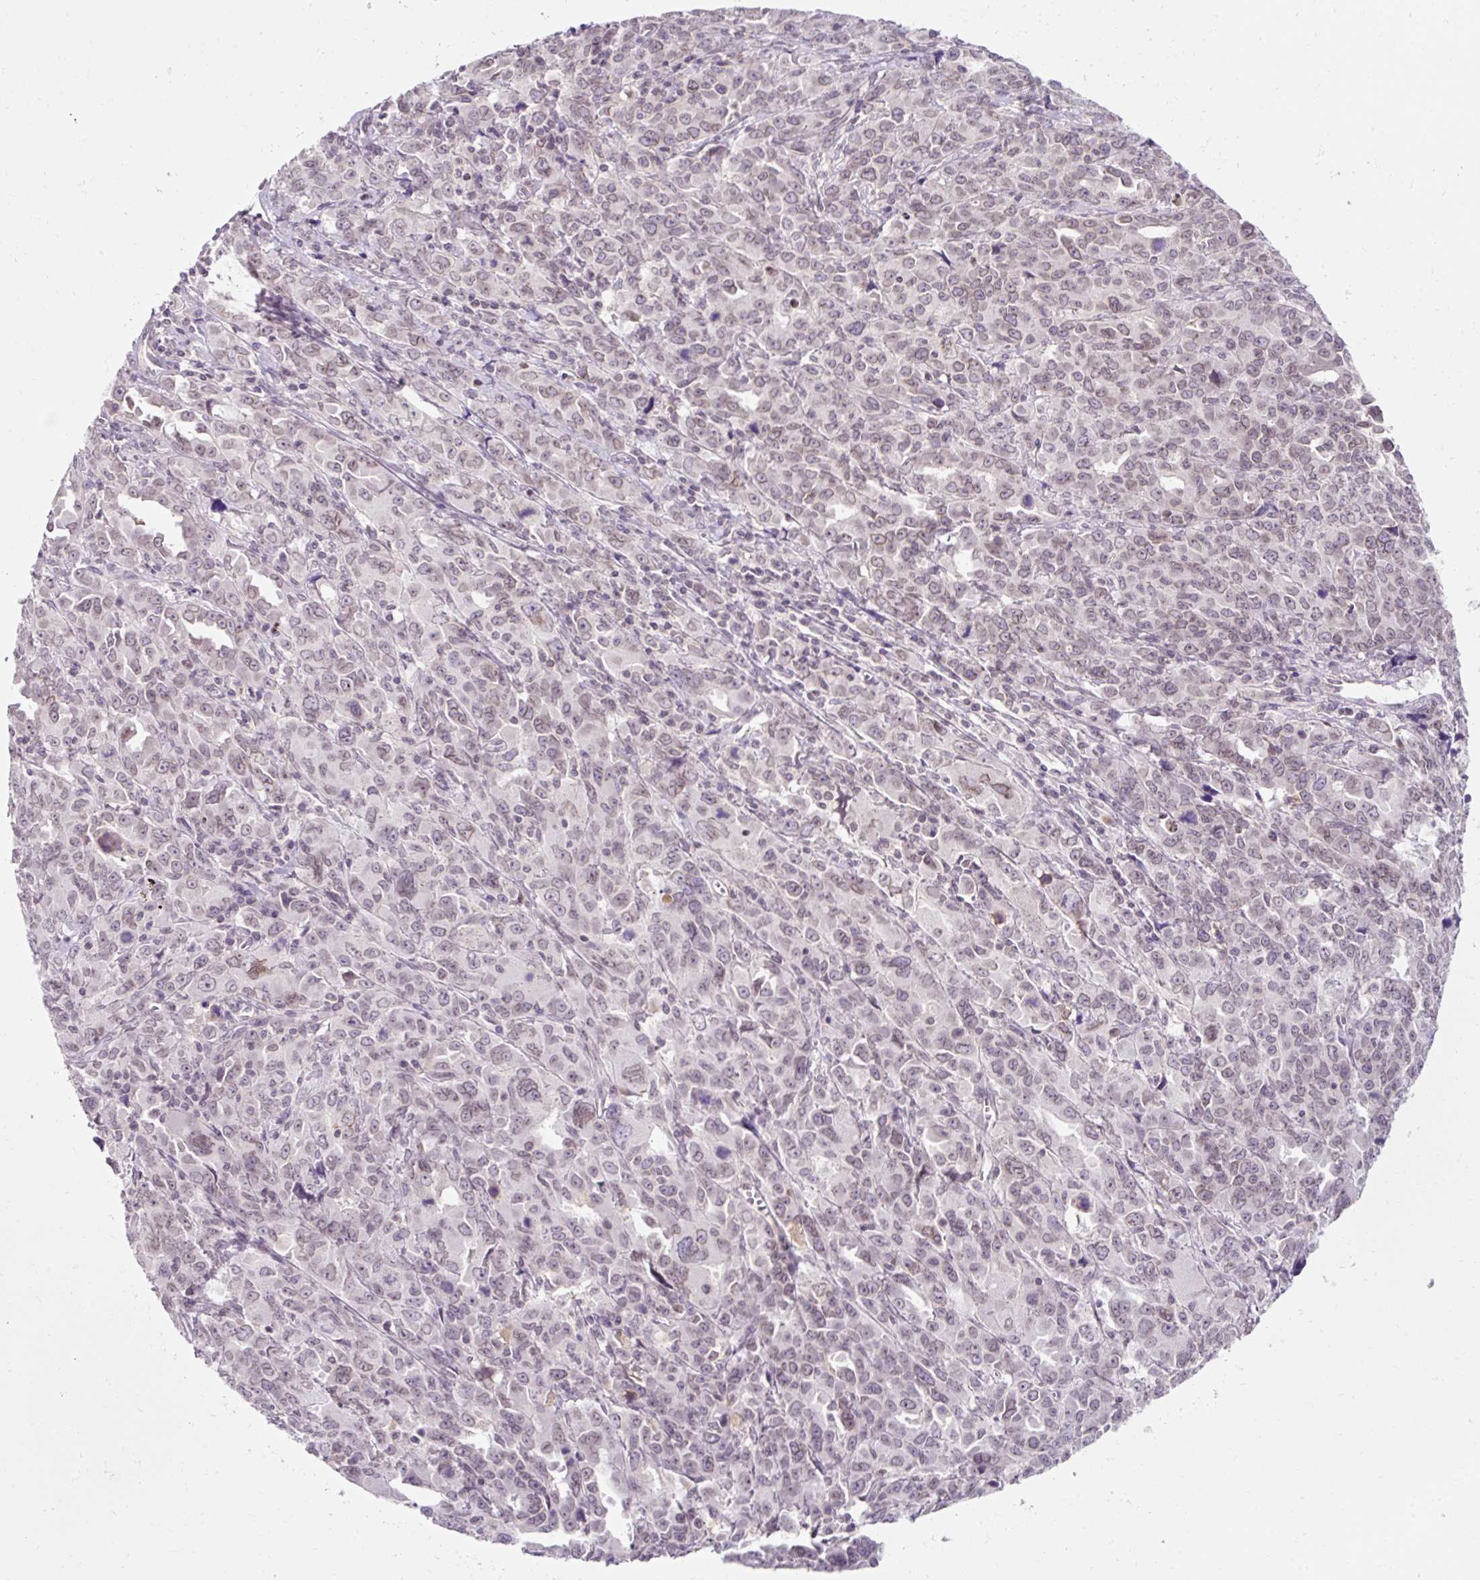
{"staining": {"intensity": "weak", "quantity": "<25%", "location": "cytoplasmic/membranous,nuclear"}, "tissue": "ovarian cancer", "cell_type": "Tumor cells", "image_type": "cancer", "snomed": [{"axis": "morphology", "description": "Adenocarcinoma, NOS"}, {"axis": "morphology", "description": "Carcinoma, endometroid"}, {"axis": "topography", "description": "Ovary"}], "caption": "Tumor cells are negative for brown protein staining in ovarian cancer (endometroid carcinoma).", "gene": "ZNF610", "patient": {"sex": "female", "age": 72}}